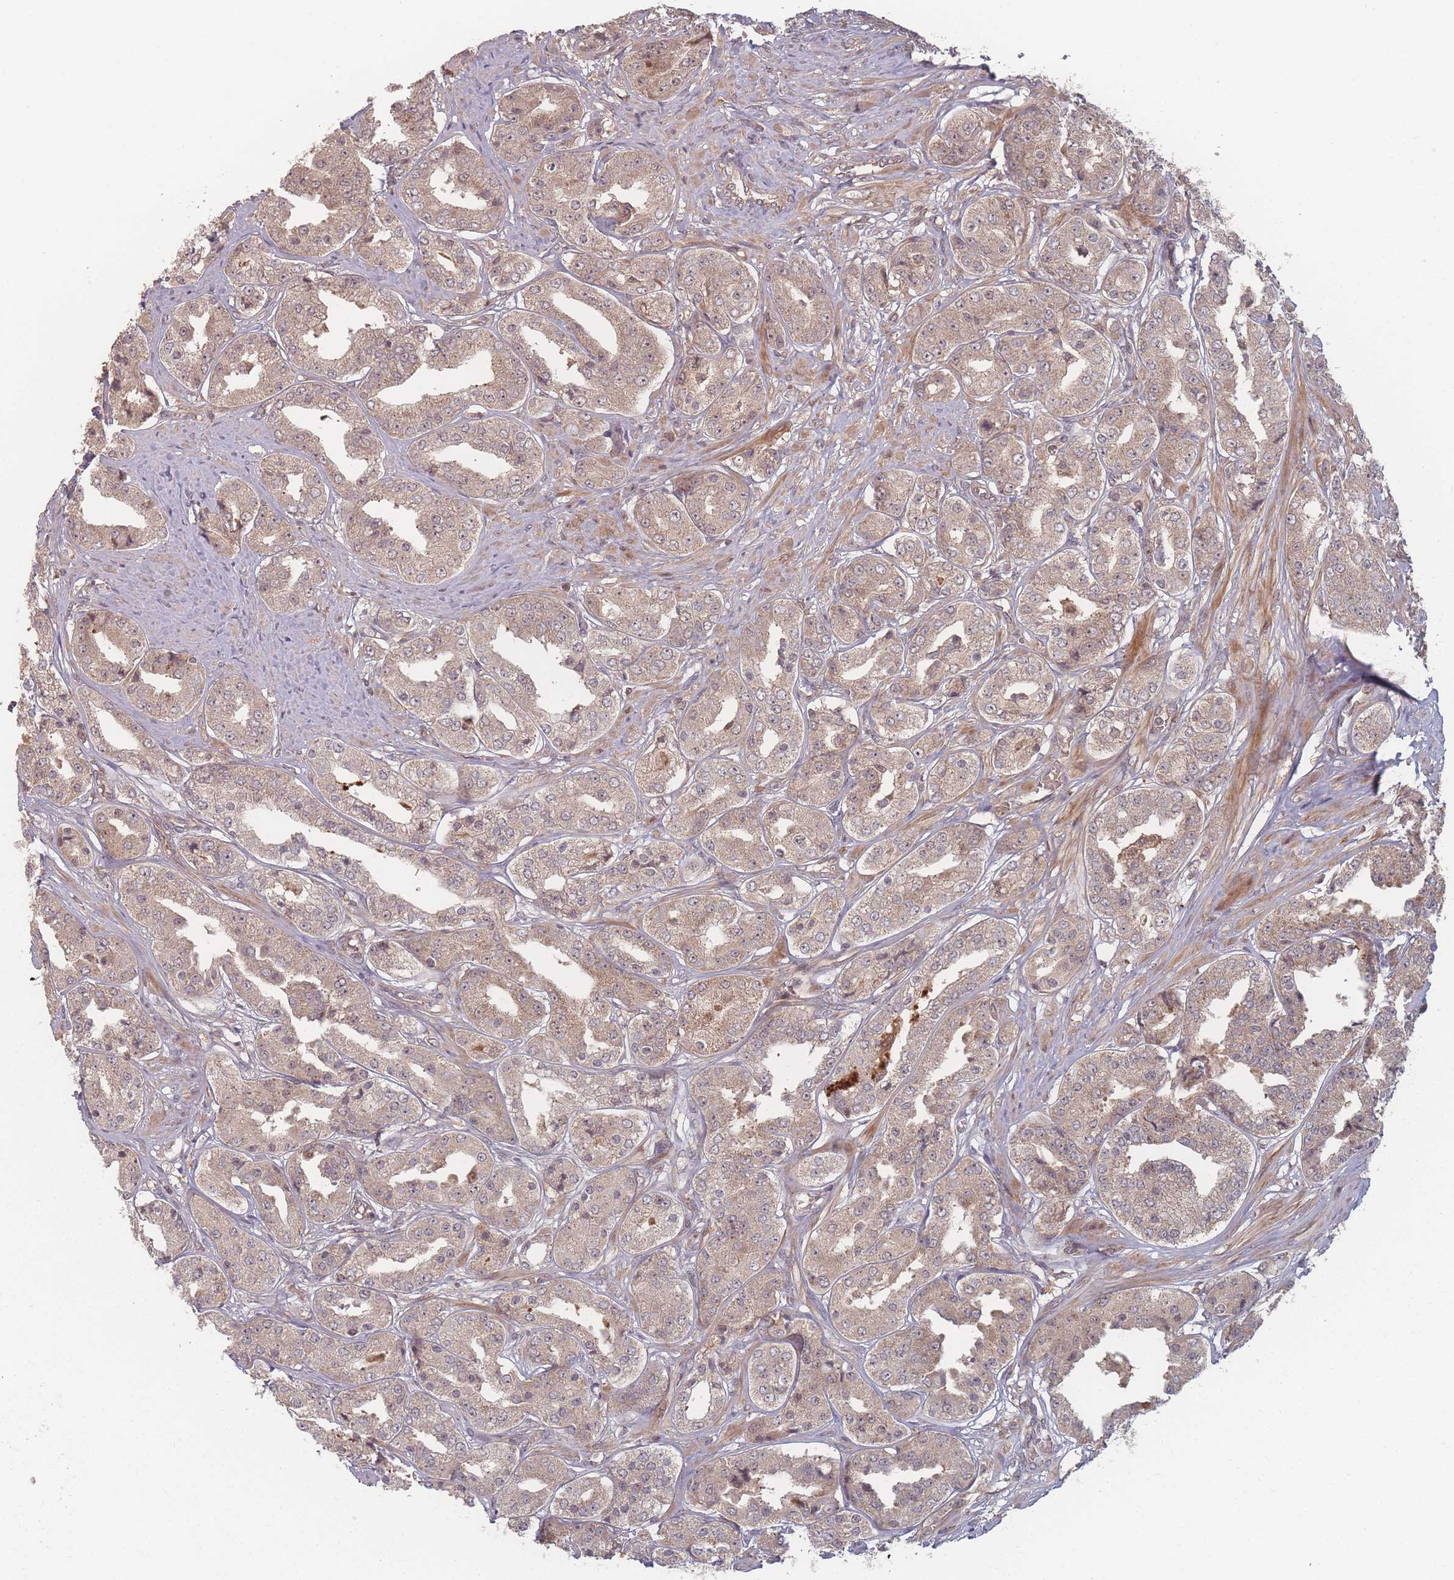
{"staining": {"intensity": "weak", "quantity": ">75%", "location": "cytoplasmic/membranous"}, "tissue": "prostate cancer", "cell_type": "Tumor cells", "image_type": "cancer", "snomed": [{"axis": "morphology", "description": "Adenocarcinoma, High grade"}, {"axis": "topography", "description": "Prostate"}], "caption": "Protein analysis of high-grade adenocarcinoma (prostate) tissue exhibits weak cytoplasmic/membranous positivity in approximately >75% of tumor cells.", "gene": "HAGH", "patient": {"sex": "male", "age": 63}}